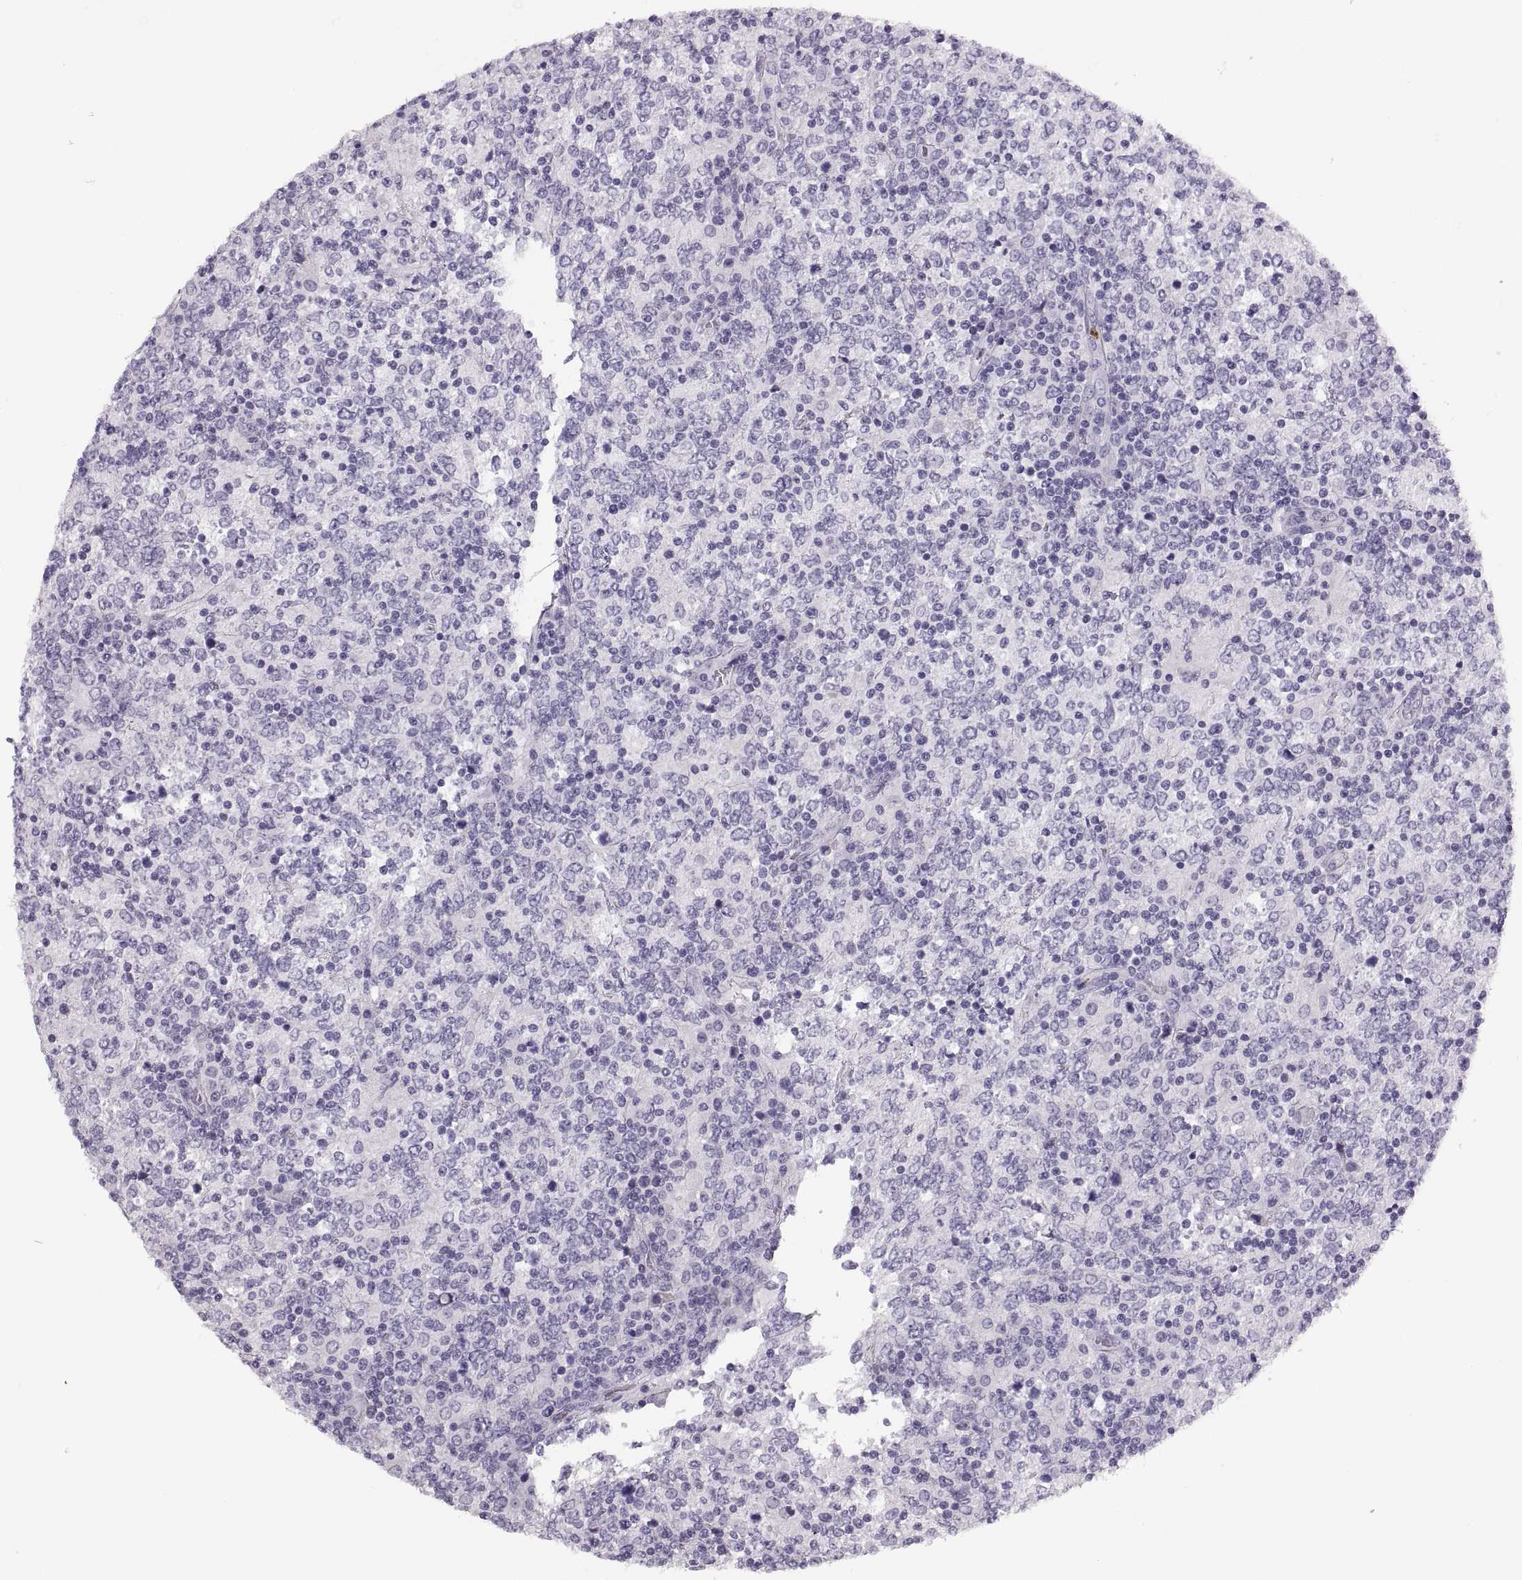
{"staining": {"intensity": "negative", "quantity": "none", "location": "none"}, "tissue": "lymphoma", "cell_type": "Tumor cells", "image_type": "cancer", "snomed": [{"axis": "morphology", "description": "Malignant lymphoma, non-Hodgkin's type, High grade"}, {"axis": "topography", "description": "Lymph node"}], "caption": "IHC of human malignant lymphoma, non-Hodgkin's type (high-grade) shows no expression in tumor cells. (Brightfield microscopy of DAB immunohistochemistry (IHC) at high magnification).", "gene": "MILR1", "patient": {"sex": "female", "age": 84}}